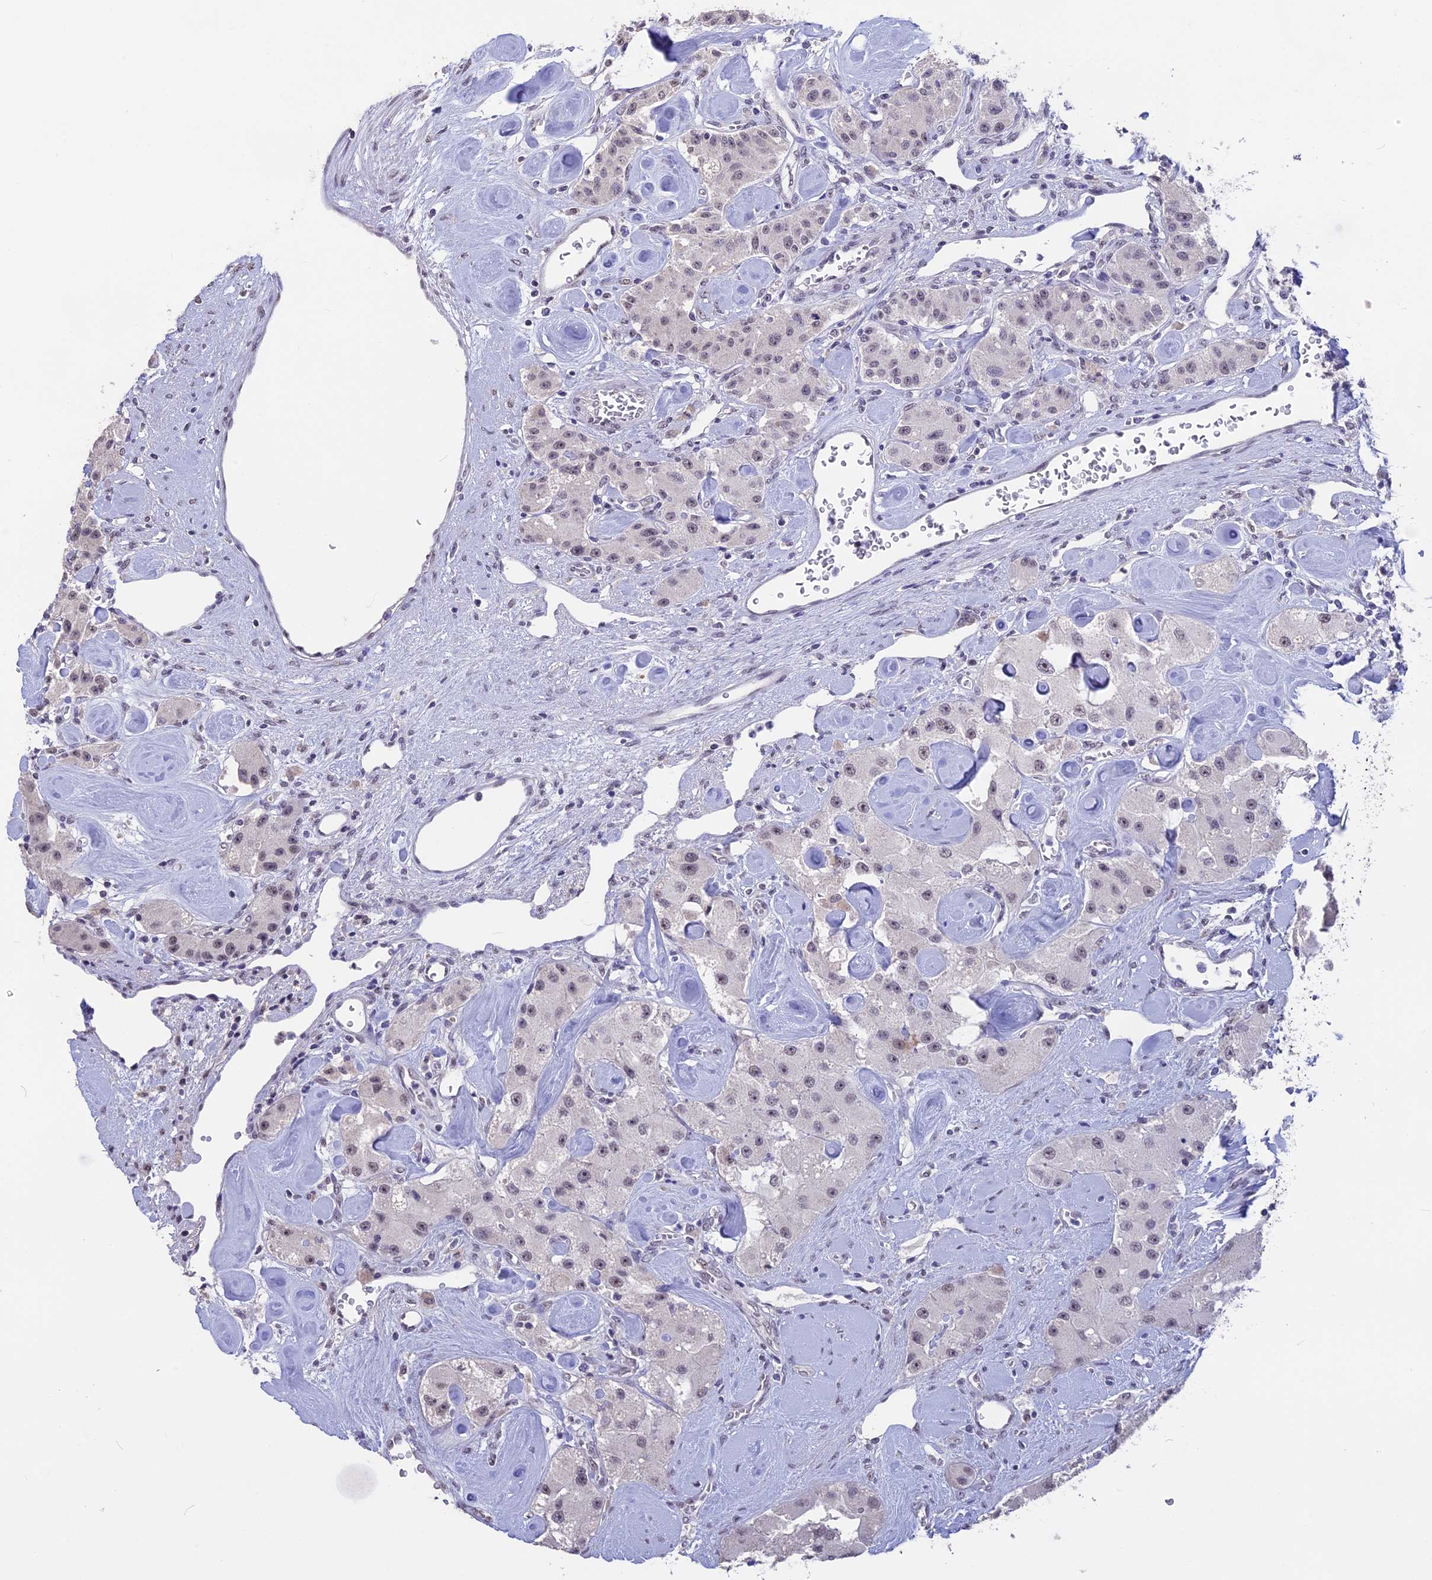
{"staining": {"intensity": "weak", "quantity": "25%-75%", "location": "nuclear"}, "tissue": "carcinoid", "cell_type": "Tumor cells", "image_type": "cancer", "snomed": [{"axis": "morphology", "description": "Carcinoid, malignant, NOS"}, {"axis": "topography", "description": "Pancreas"}], "caption": "Carcinoid (malignant) stained with a brown dye exhibits weak nuclear positive positivity in approximately 25%-75% of tumor cells.", "gene": "SETD2", "patient": {"sex": "male", "age": 41}}